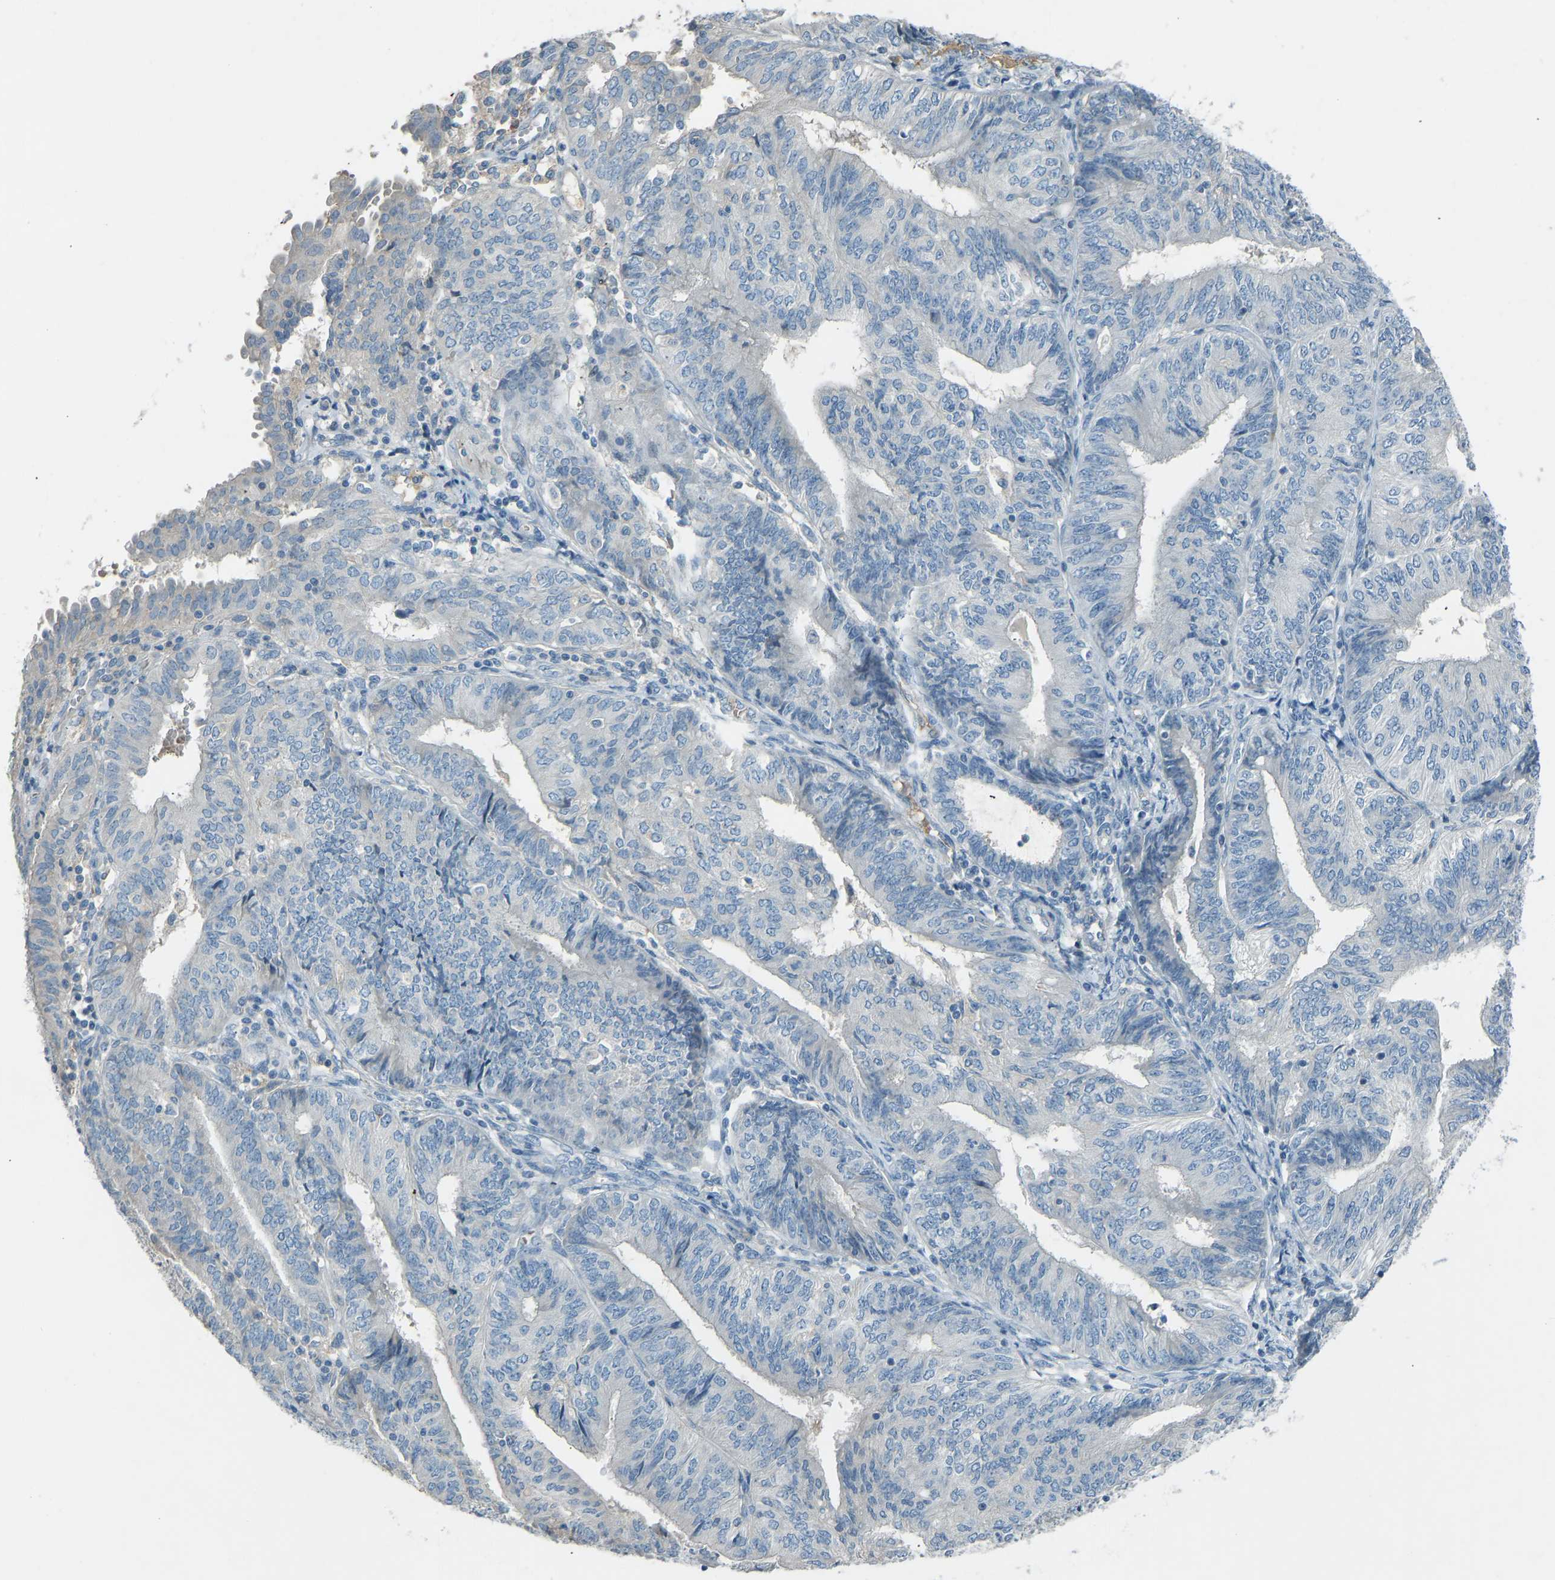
{"staining": {"intensity": "negative", "quantity": "none", "location": "none"}, "tissue": "endometrial cancer", "cell_type": "Tumor cells", "image_type": "cancer", "snomed": [{"axis": "morphology", "description": "Adenocarcinoma, NOS"}, {"axis": "topography", "description": "Endometrium"}], "caption": "There is no significant staining in tumor cells of endometrial cancer (adenocarcinoma).", "gene": "FBLN2", "patient": {"sex": "female", "age": 58}}